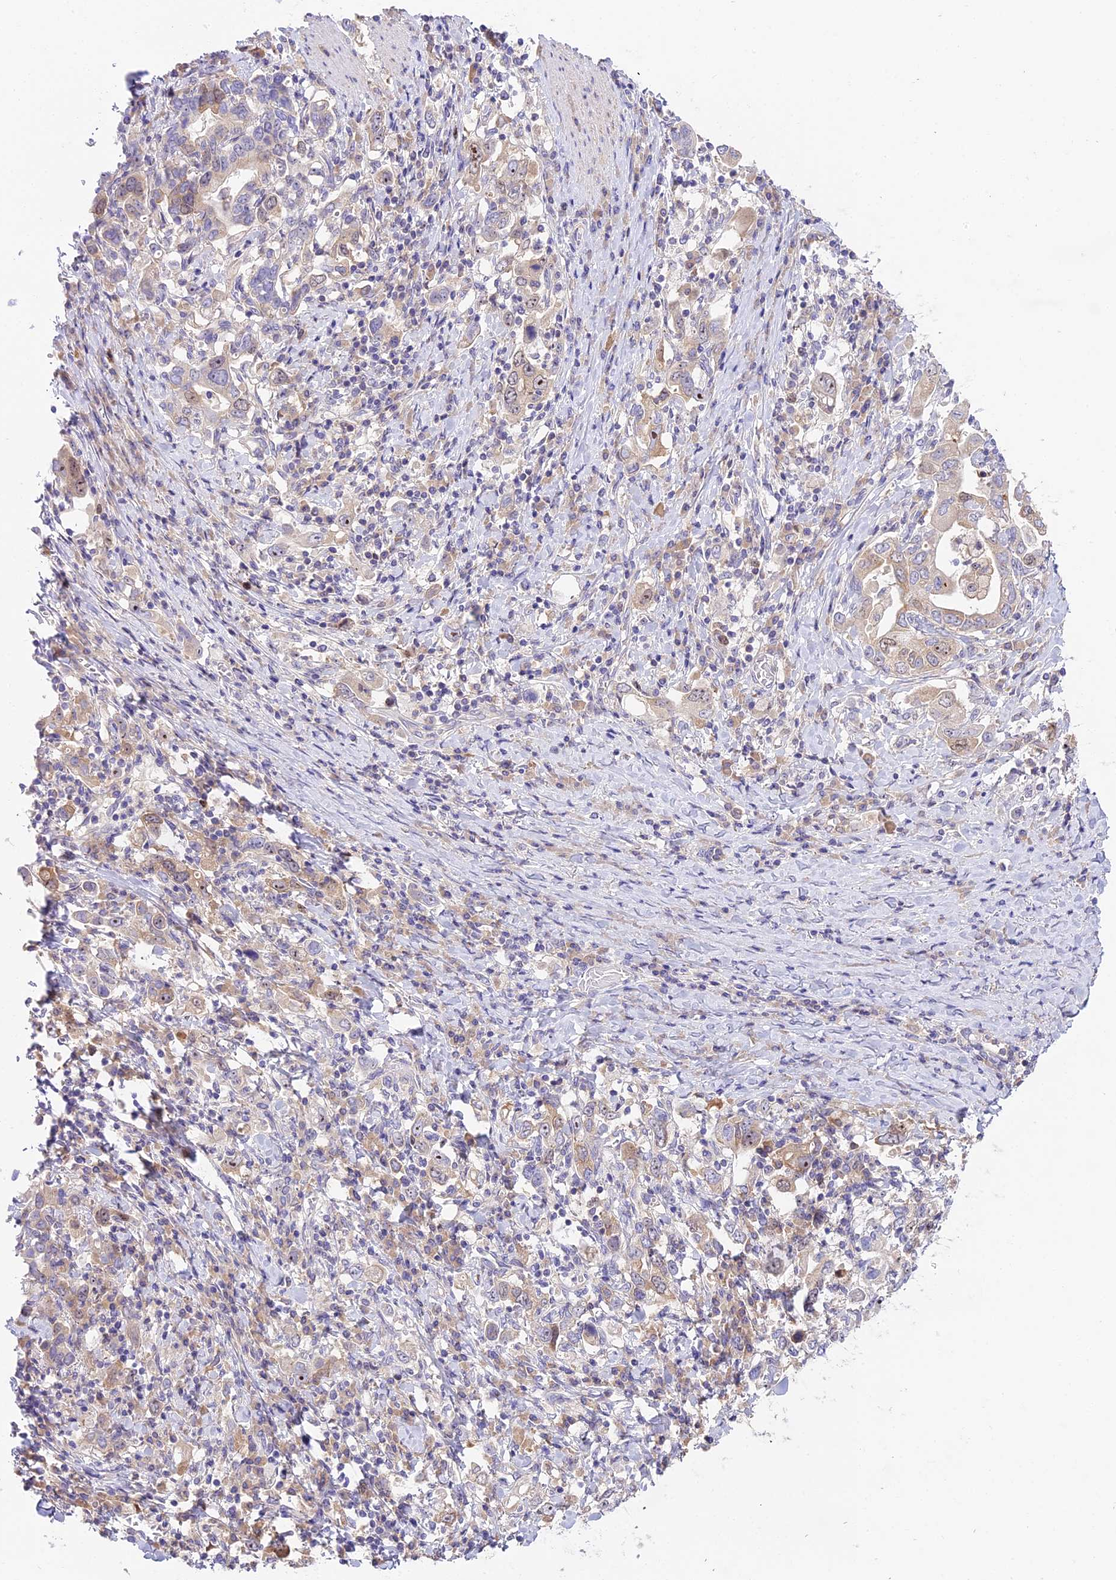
{"staining": {"intensity": "moderate", "quantity": "<25%", "location": "nuclear"}, "tissue": "stomach cancer", "cell_type": "Tumor cells", "image_type": "cancer", "snomed": [{"axis": "morphology", "description": "Adenocarcinoma, NOS"}, {"axis": "topography", "description": "Stomach, upper"}, {"axis": "topography", "description": "Stomach"}], "caption": "IHC photomicrograph of neoplastic tissue: stomach adenocarcinoma stained using IHC reveals low levels of moderate protein expression localized specifically in the nuclear of tumor cells, appearing as a nuclear brown color.", "gene": "RAD51", "patient": {"sex": "male", "age": 62}}